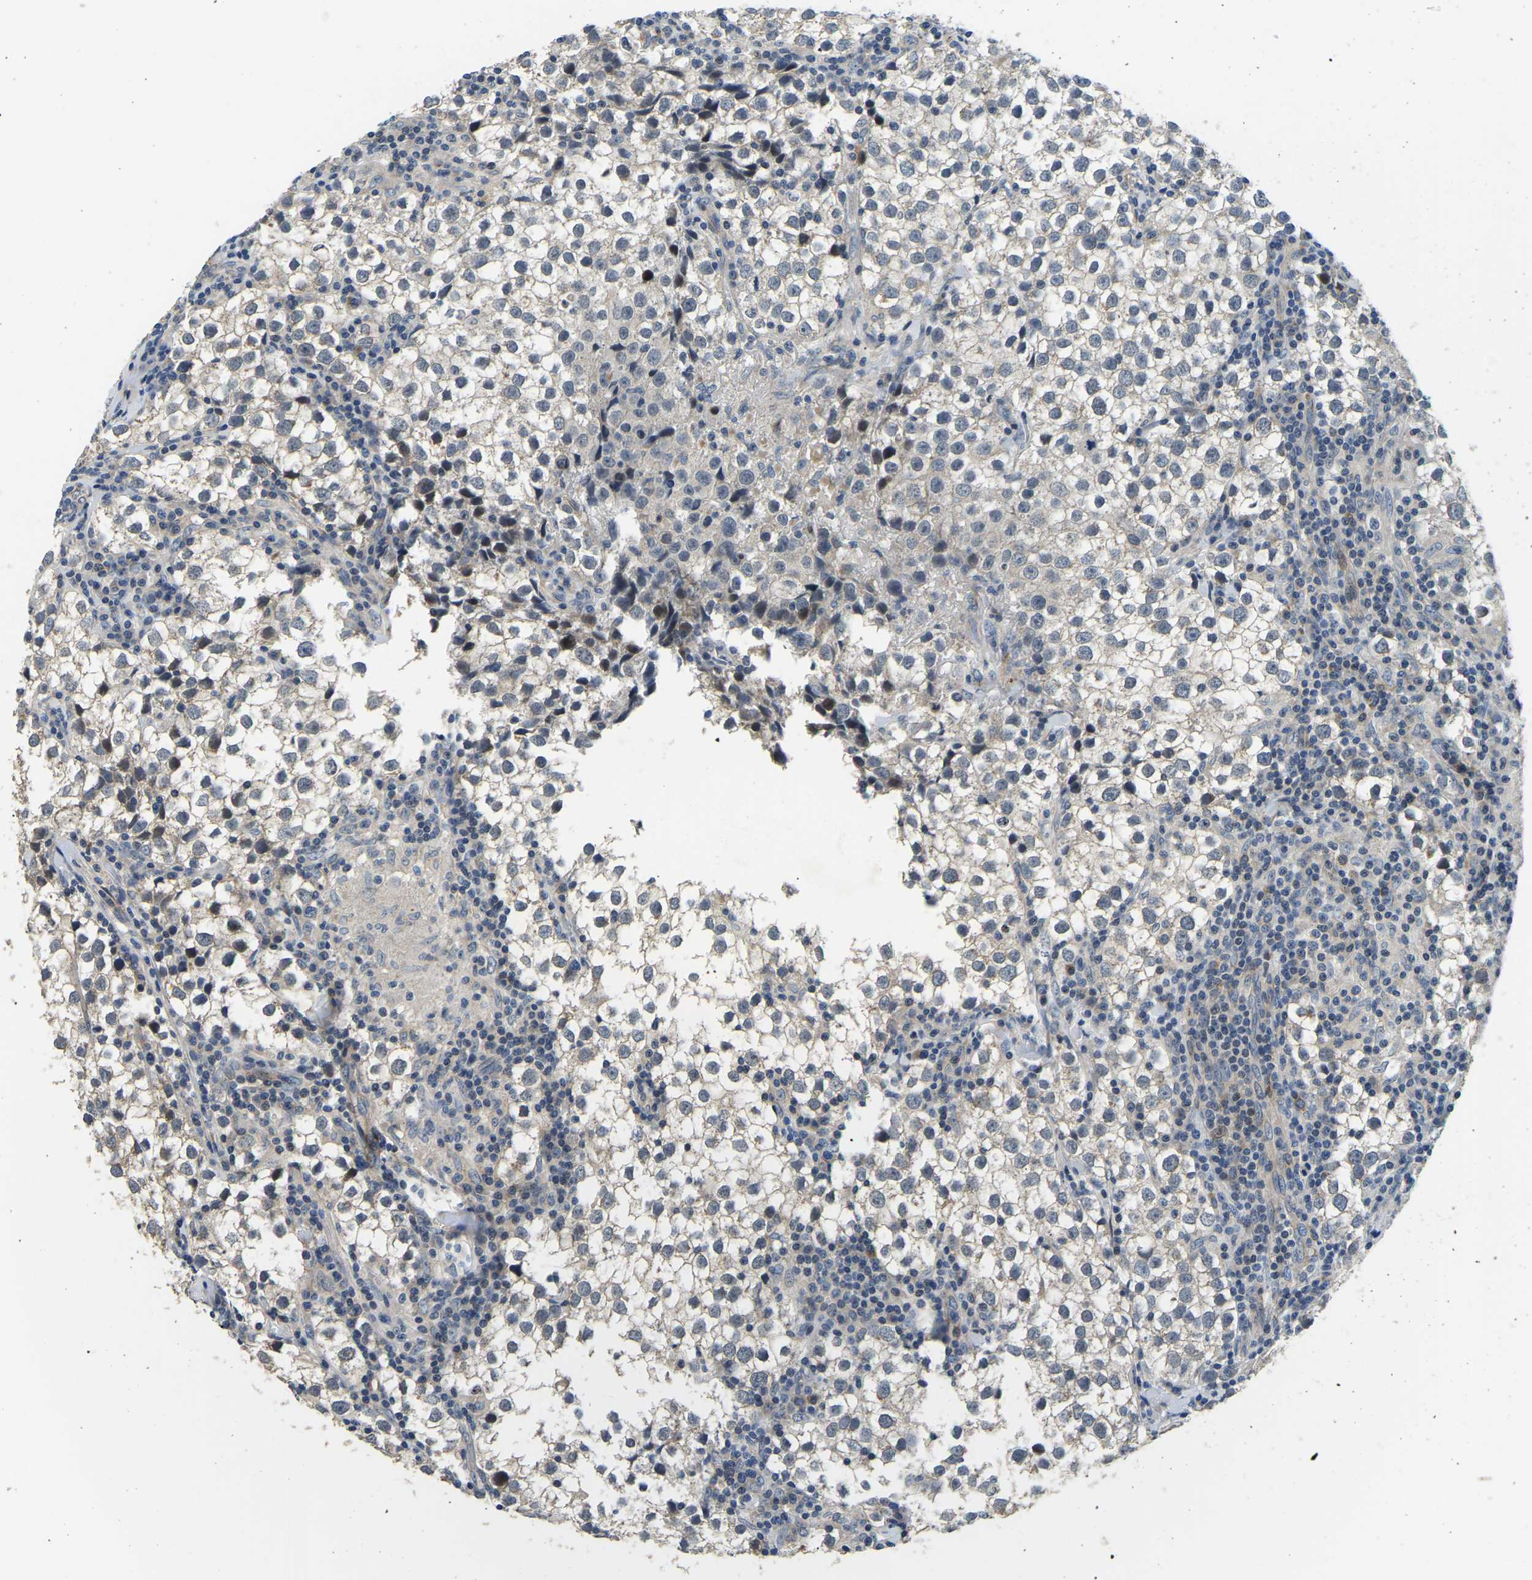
{"staining": {"intensity": "weak", "quantity": "<25%", "location": "cytoplasmic/membranous"}, "tissue": "testis cancer", "cell_type": "Tumor cells", "image_type": "cancer", "snomed": [{"axis": "morphology", "description": "Seminoma, NOS"}, {"axis": "morphology", "description": "Carcinoma, Embryonal, NOS"}, {"axis": "topography", "description": "Testis"}], "caption": "High magnification brightfield microscopy of testis cancer stained with DAB (3,3'-diaminobenzidine) (brown) and counterstained with hematoxylin (blue): tumor cells show no significant positivity.", "gene": "RNF39", "patient": {"sex": "male", "age": 36}}